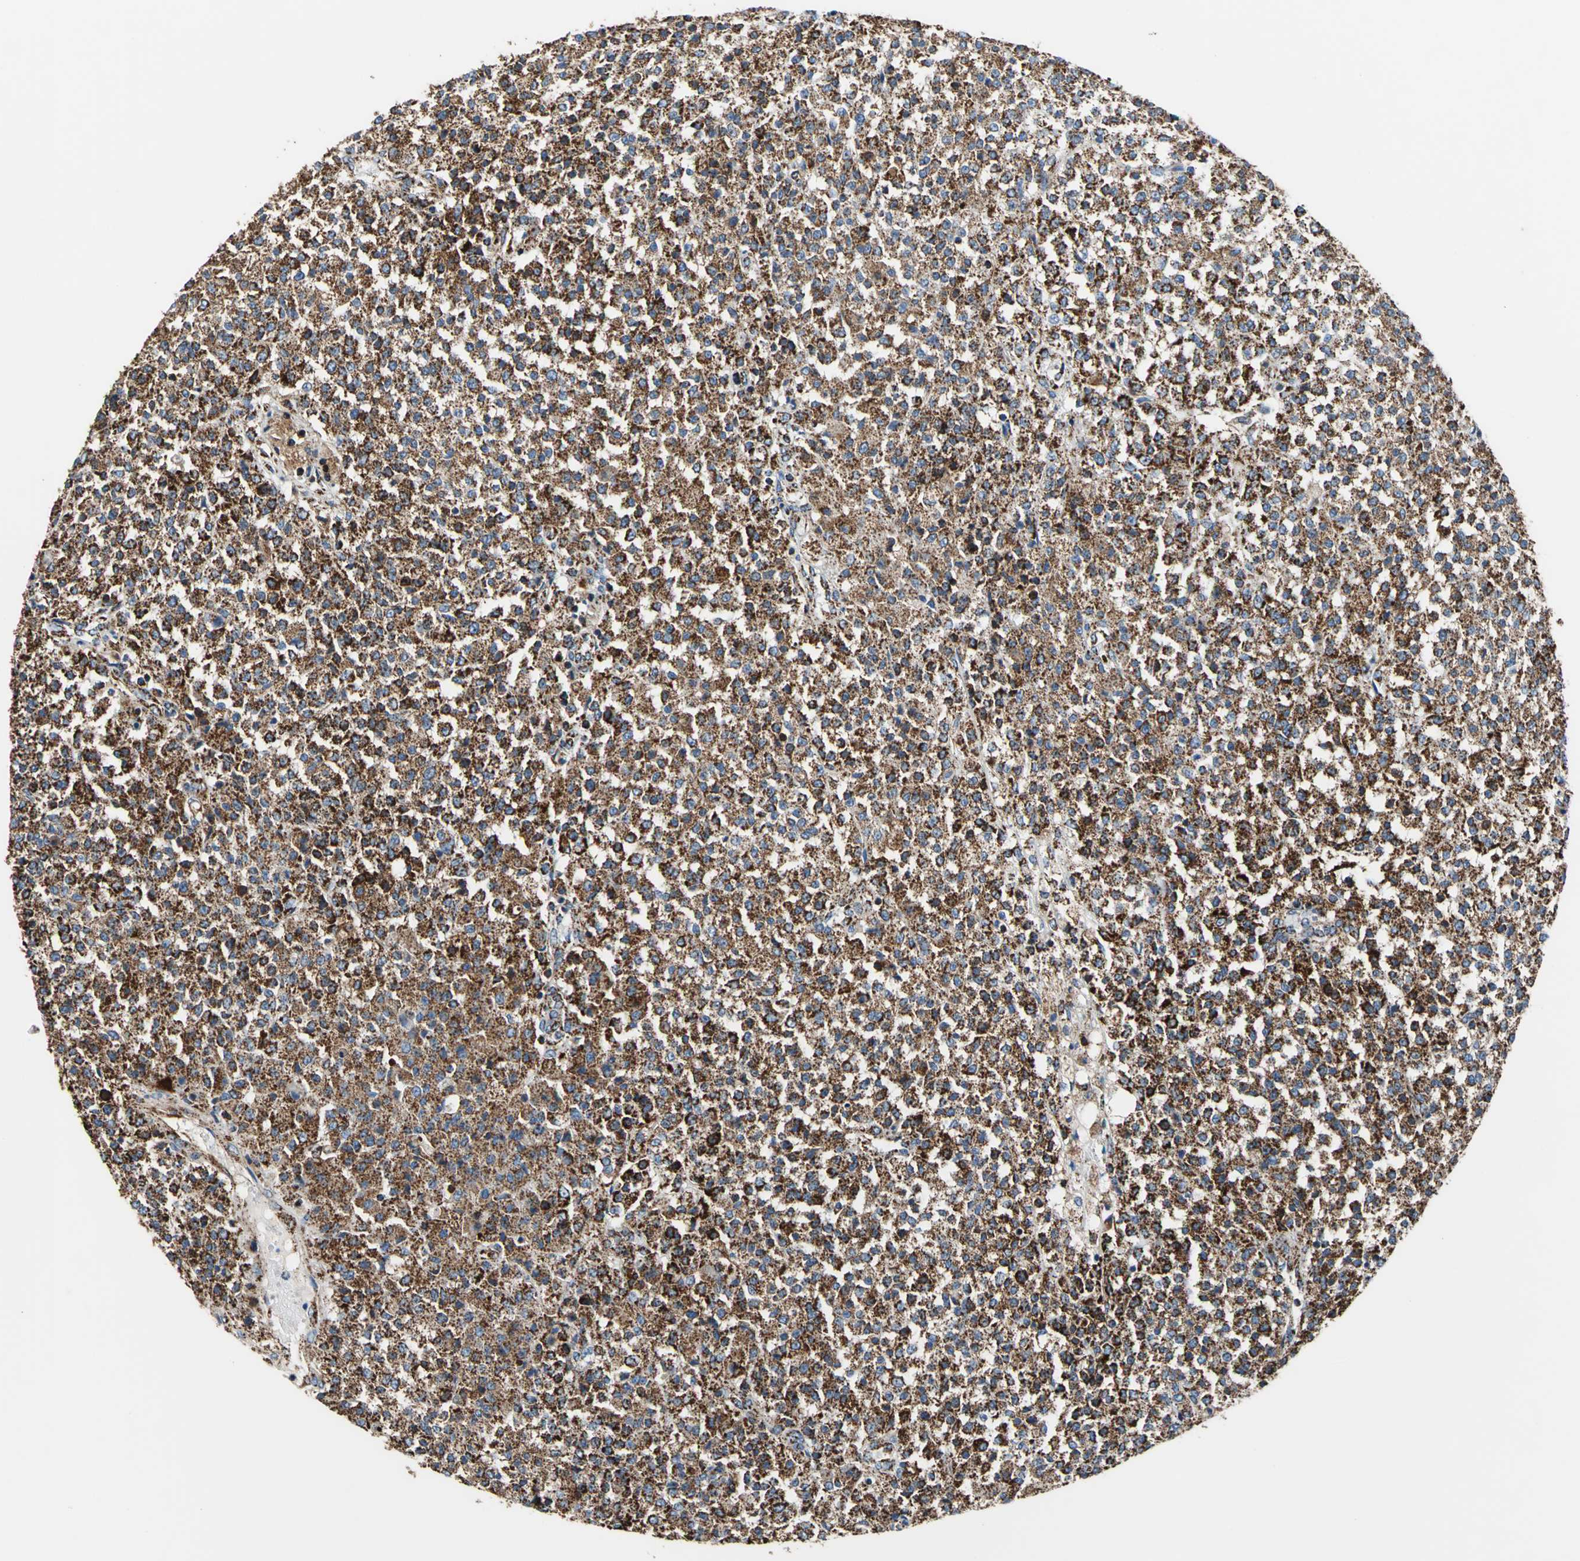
{"staining": {"intensity": "strong", "quantity": ">75%", "location": "cytoplasmic/membranous"}, "tissue": "testis cancer", "cell_type": "Tumor cells", "image_type": "cancer", "snomed": [{"axis": "morphology", "description": "Seminoma, NOS"}, {"axis": "topography", "description": "Testis"}], "caption": "A high amount of strong cytoplasmic/membranous staining is identified in about >75% of tumor cells in testis seminoma tissue.", "gene": "ECH1", "patient": {"sex": "male", "age": 59}}